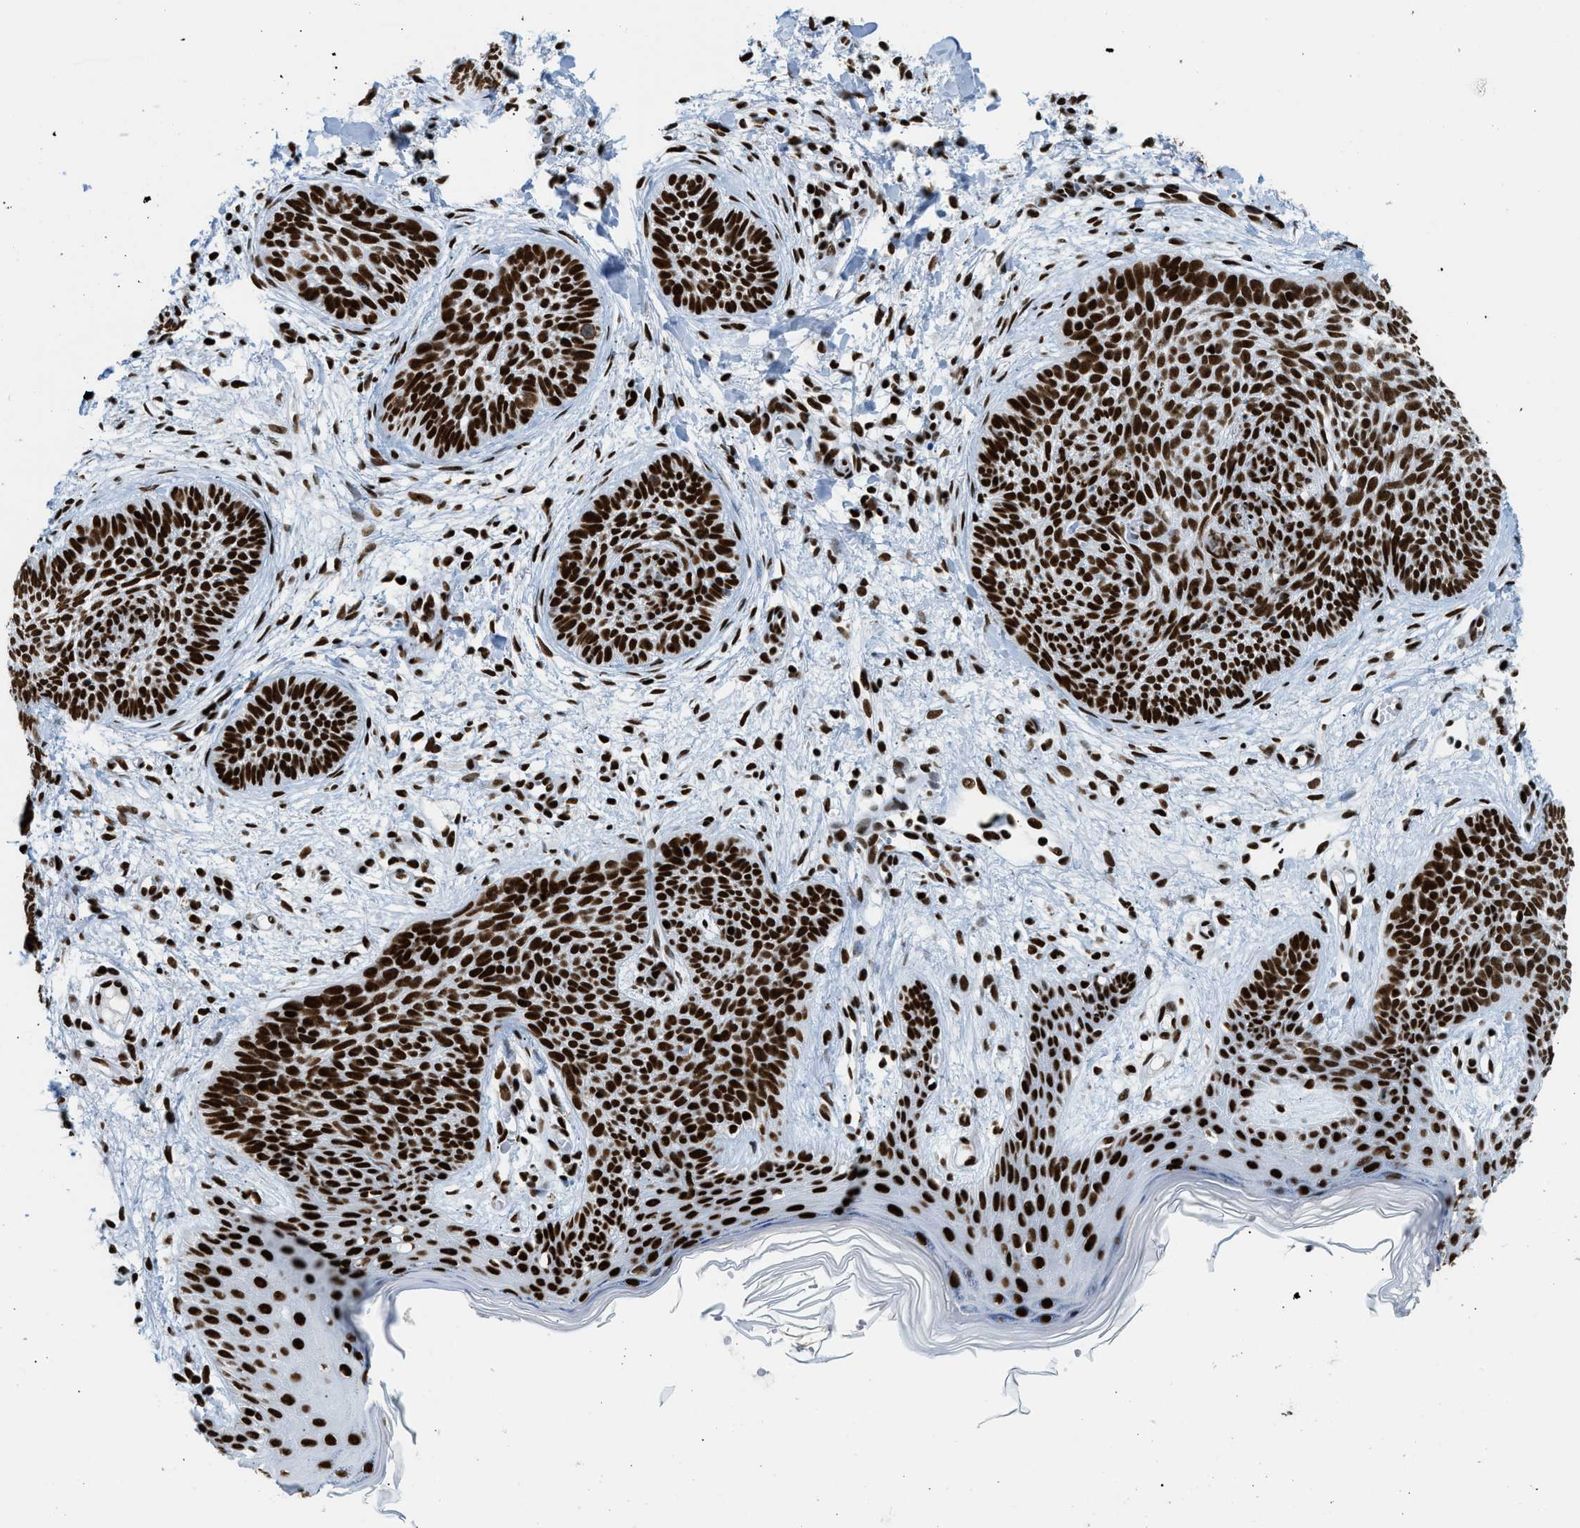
{"staining": {"intensity": "strong", "quantity": ">75%", "location": "nuclear"}, "tissue": "skin cancer", "cell_type": "Tumor cells", "image_type": "cancer", "snomed": [{"axis": "morphology", "description": "Basal cell carcinoma"}, {"axis": "topography", "description": "Skin"}], "caption": "A high-resolution histopathology image shows IHC staining of skin cancer, which reveals strong nuclear expression in approximately >75% of tumor cells.", "gene": "PIF1", "patient": {"sex": "female", "age": 59}}